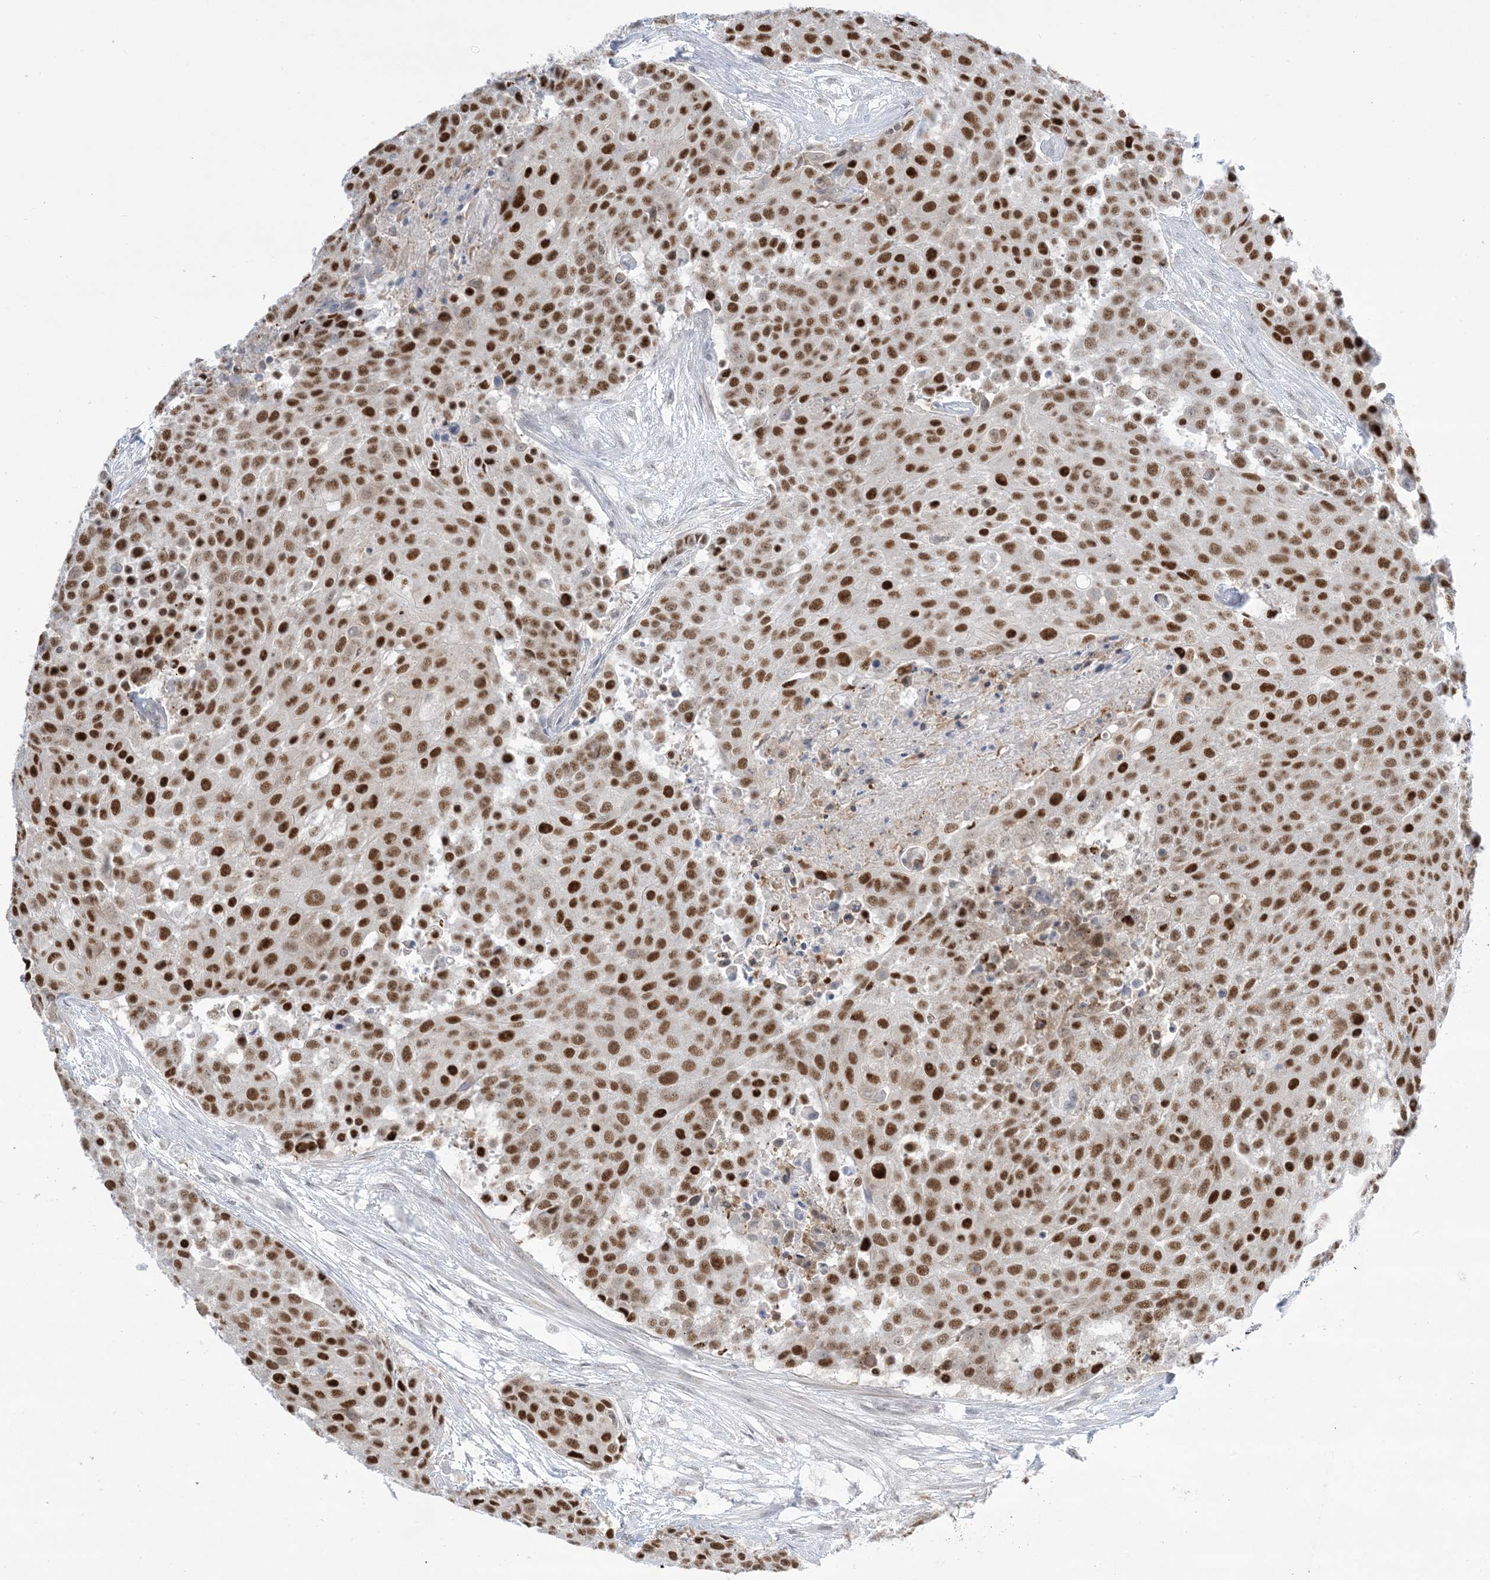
{"staining": {"intensity": "strong", "quantity": ">75%", "location": "nuclear"}, "tissue": "urothelial cancer", "cell_type": "Tumor cells", "image_type": "cancer", "snomed": [{"axis": "morphology", "description": "Urothelial carcinoma, High grade"}, {"axis": "topography", "description": "Urinary bladder"}], "caption": "A brown stain highlights strong nuclear positivity of a protein in human urothelial cancer tumor cells. The staining was performed using DAB (3,3'-diaminobenzidine), with brown indicating positive protein expression. Nuclei are stained blue with hematoxylin.", "gene": "TFPT", "patient": {"sex": "female", "age": 63}}